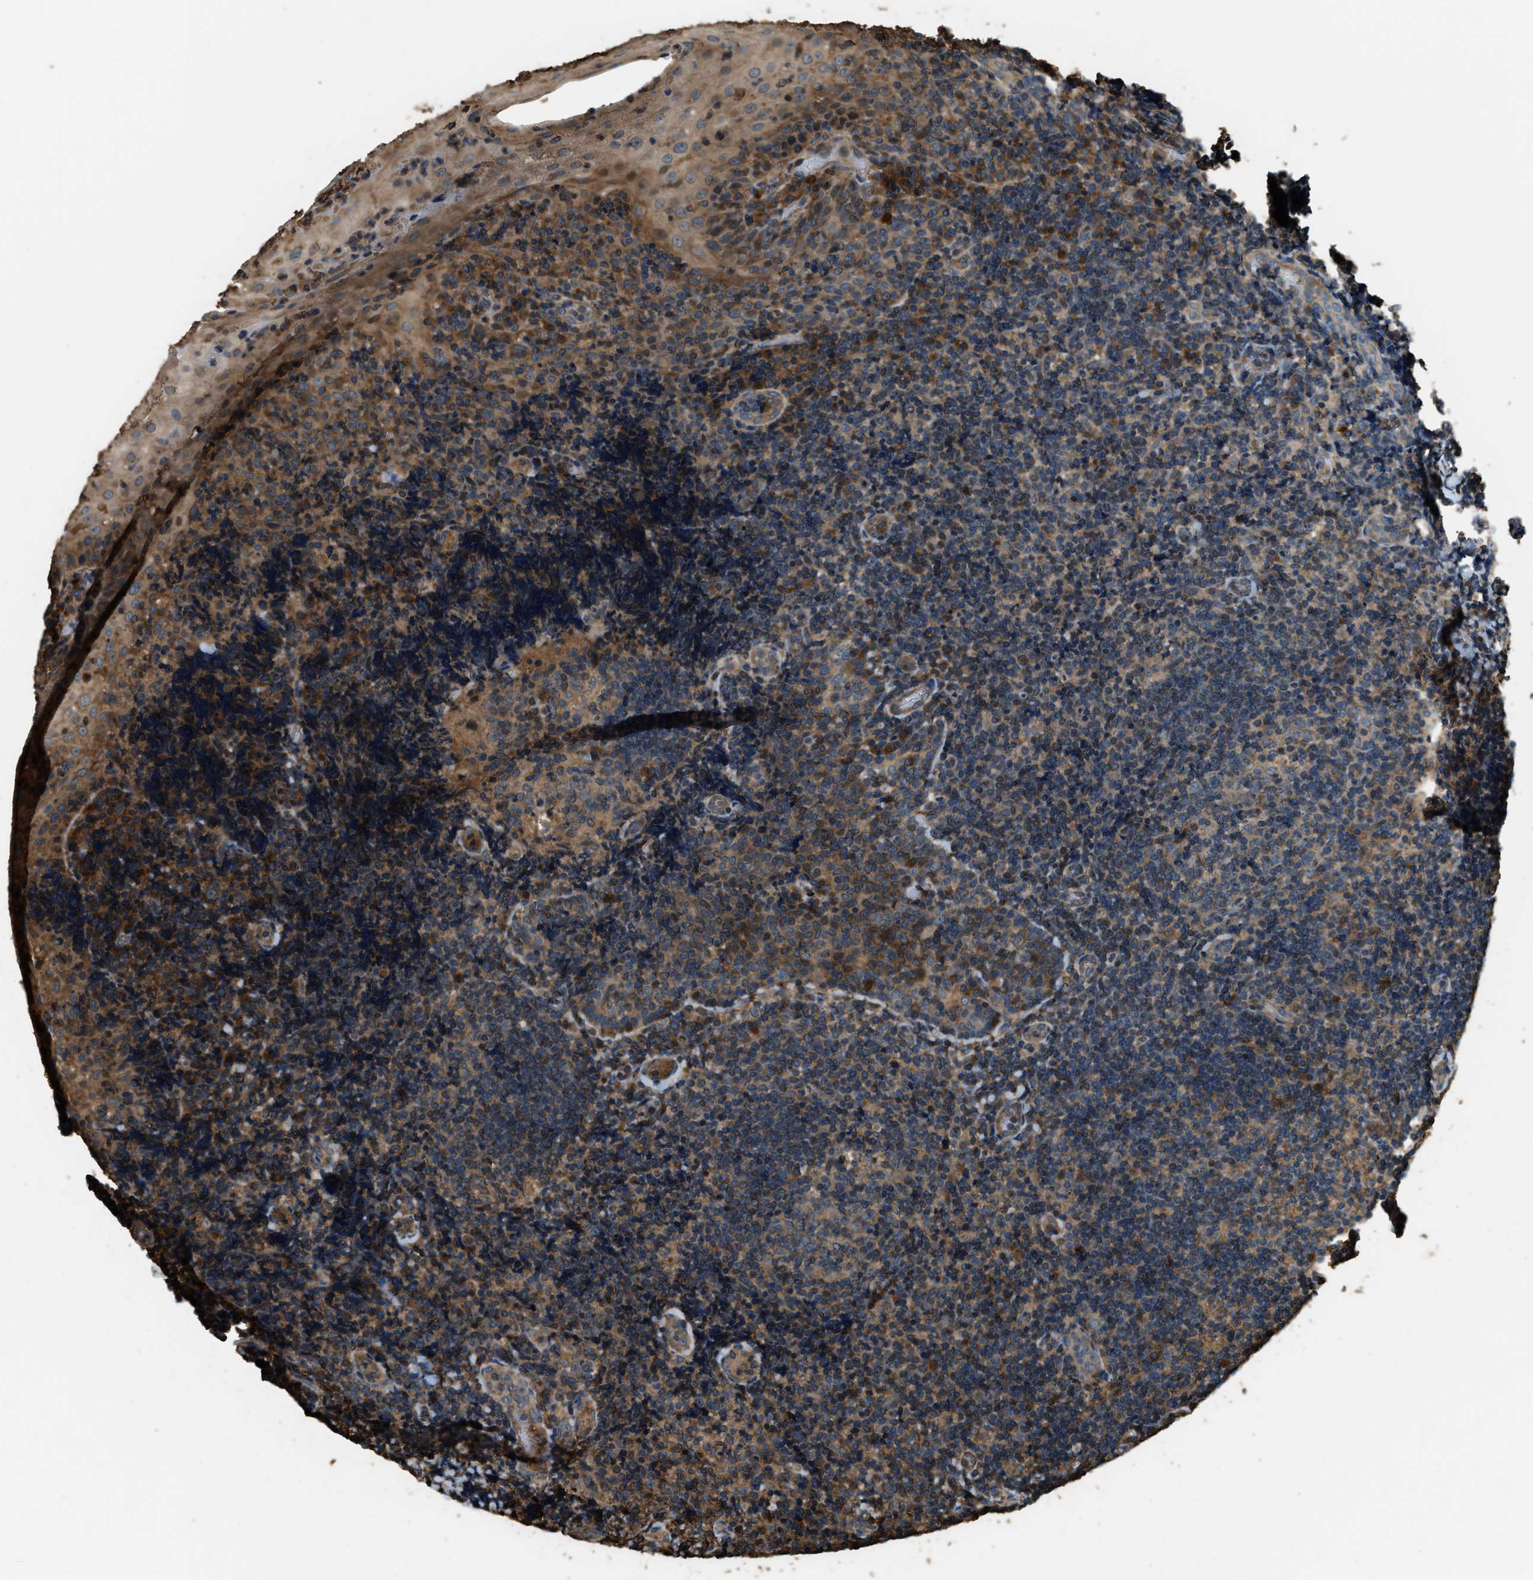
{"staining": {"intensity": "weak", "quantity": ">75%", "location": "cytoplasmic/membranous"}, "tissue": "tonsil", "cell_type": "Germinal center cells", "image_type": "normal", "snomed": [{"axis": "morphology", "description": "Normal tissue, NOS"}, {"axis": "topography", "description": "Tonsil"}], "caption": "An image showing weak cytoplasmic/membranous positivity in approximately >75% of germinal center cells in unremarkable tonsil, as visualized by brown immunohistochemical staining.", "gene": "ERGIC1", "patient": {"sex": "male", "age": 37}}